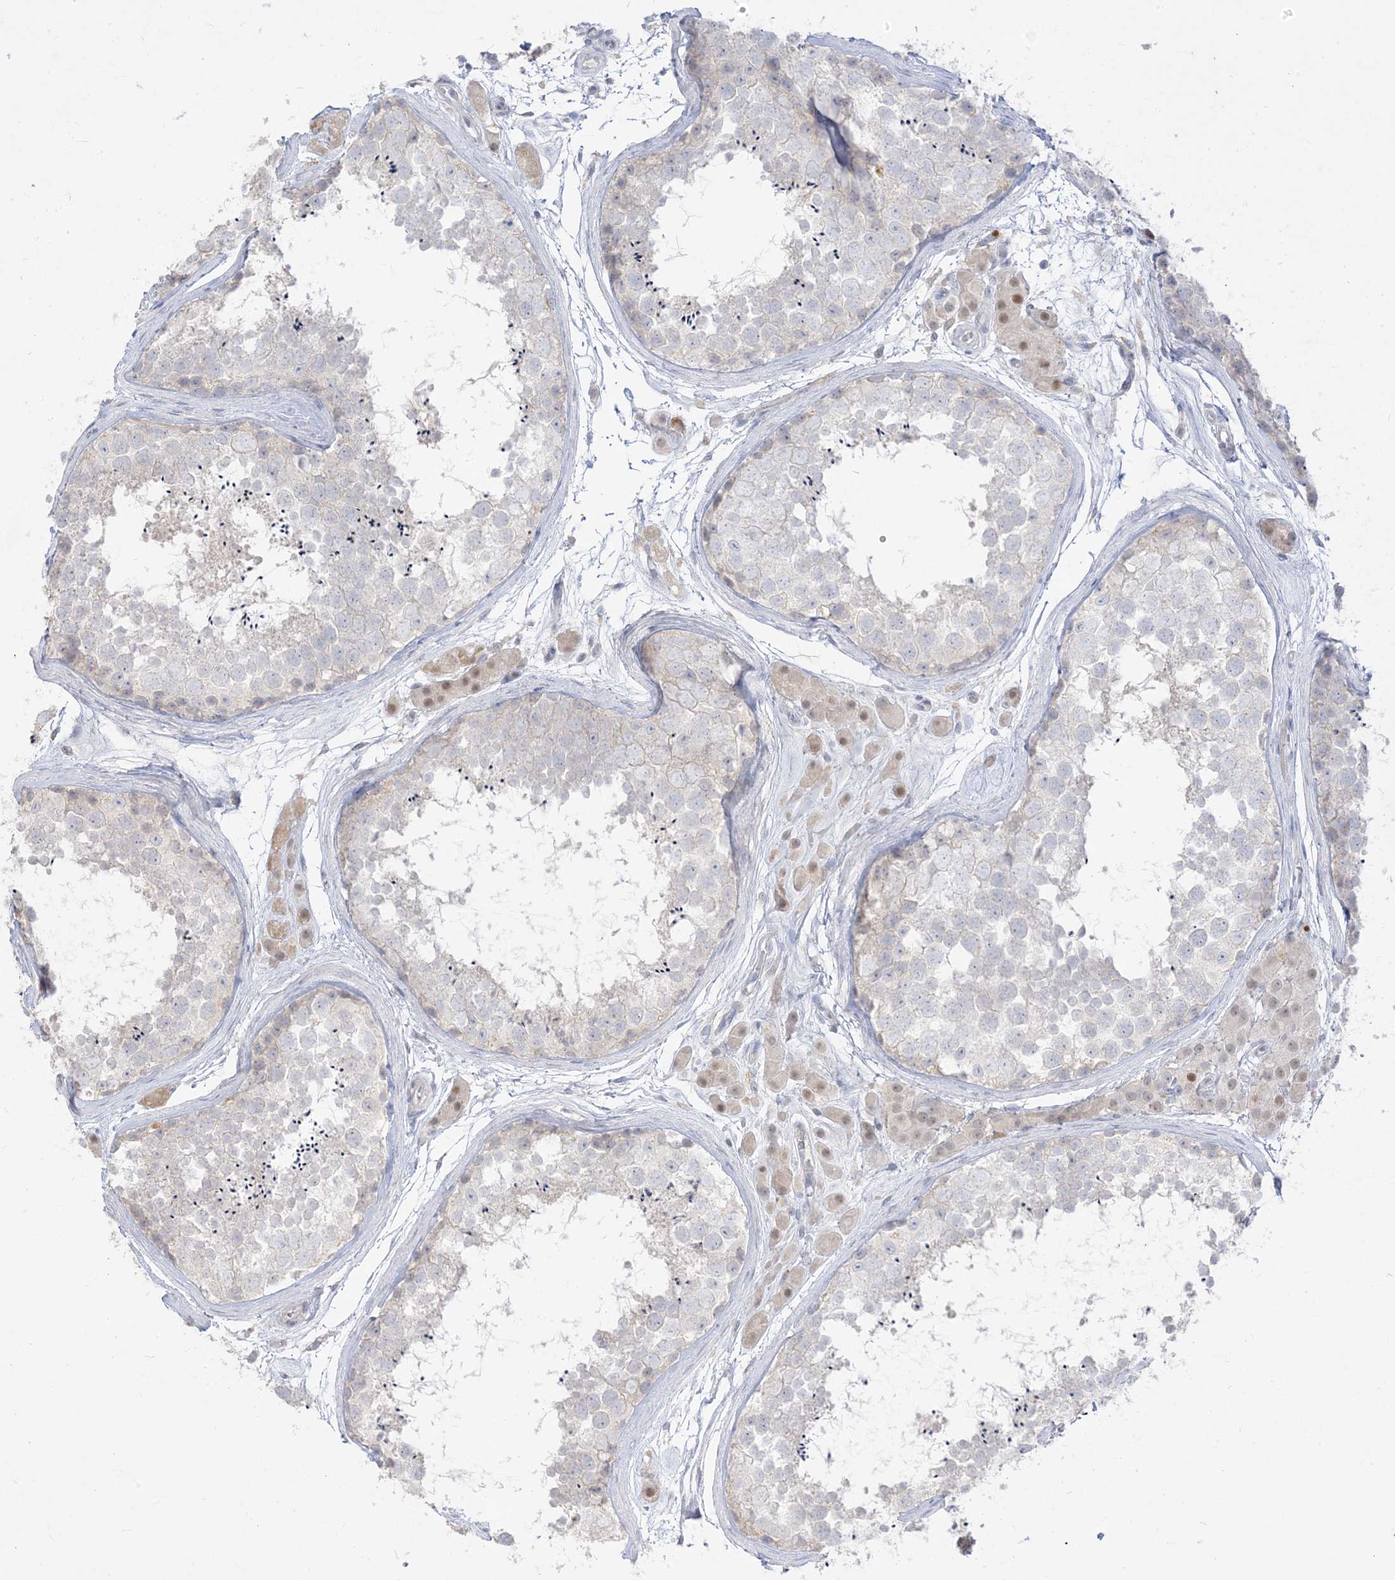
{"staining": {"intensity": "negative", "quantity": "none", "location": "none"}, "tissue": "testis", "cell_type": "Cells in seminiferous ducts", "image_type": "normal", "snomed": [{"axis": "morphology", "description": "Normal tissue, NOS"}, {"axis": "topography", "description": "Testis"}], "caption": "High magnification brightfield microscopy of unremarkable testis stained with DAB (3,3'-diaminobenzidine) (brown) and counterstained with hematoxylin (blue): cells in seminiferous ducts show no significant staining. (DAB immunohistochemistry with hematoxylin counter stain).", "gene": "LOXL3", "patient": {"sex": "male", "age": 56}}